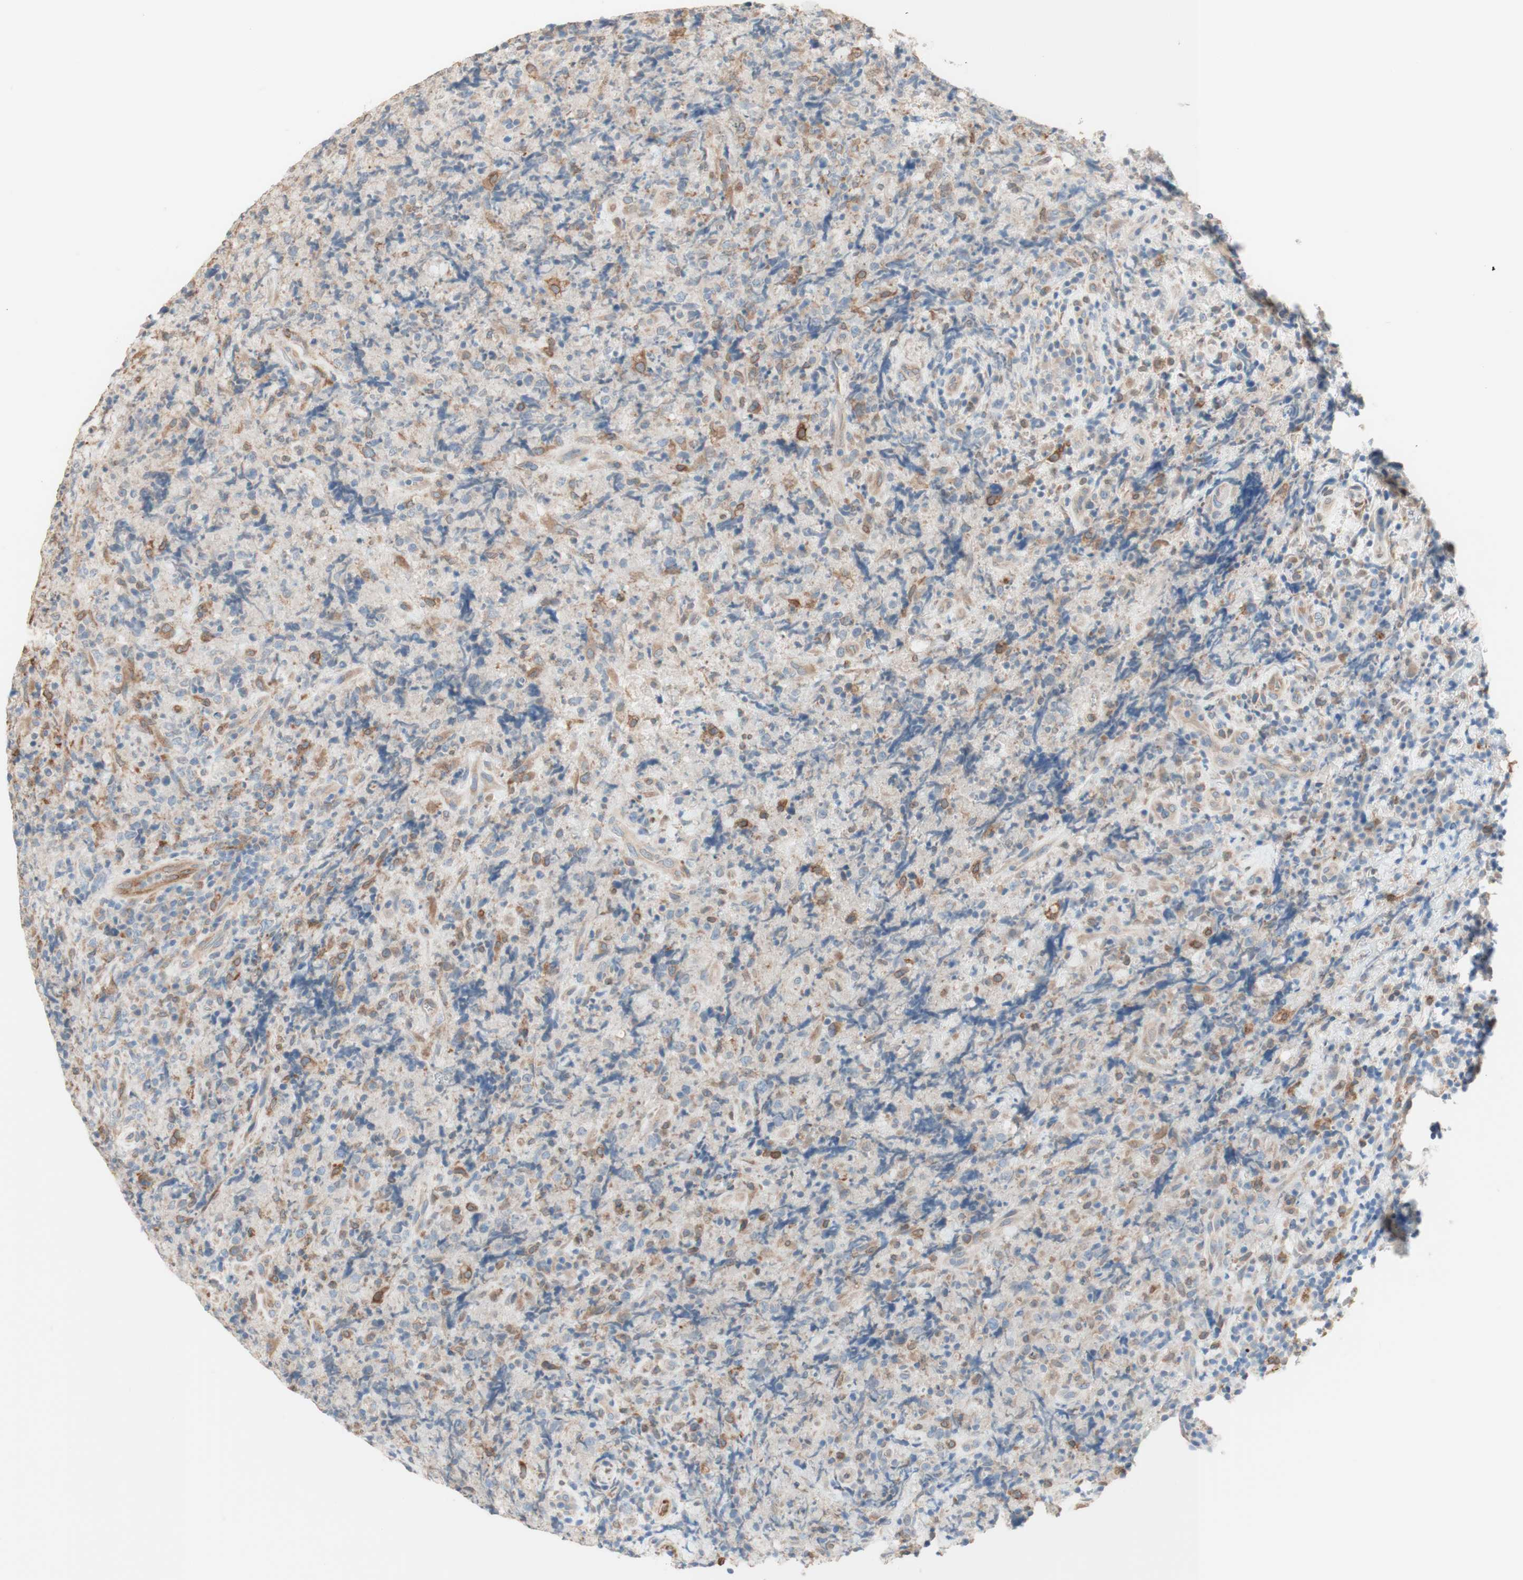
{"staining": {"intensity": "negative", "quantity": "none", "location": "none"}, "tissue": "lymphoma", "cell_type": "Tumor cells", "image_type": "cancer", "snomed": [{"axis": "morphology", "description": "Malignant lymphoma, non-Hodgkin's type, High grade"}, {"axis": "topography", "description": "Tonsil"}], "caption": "Malignant lymphoma, non-Hodgkin's type (high-grade) stained for a protein using immunohistochemistry reveals no expression tumor cells.", "gene": "COMT", "patient": {"sex": "female", "age": 36}}